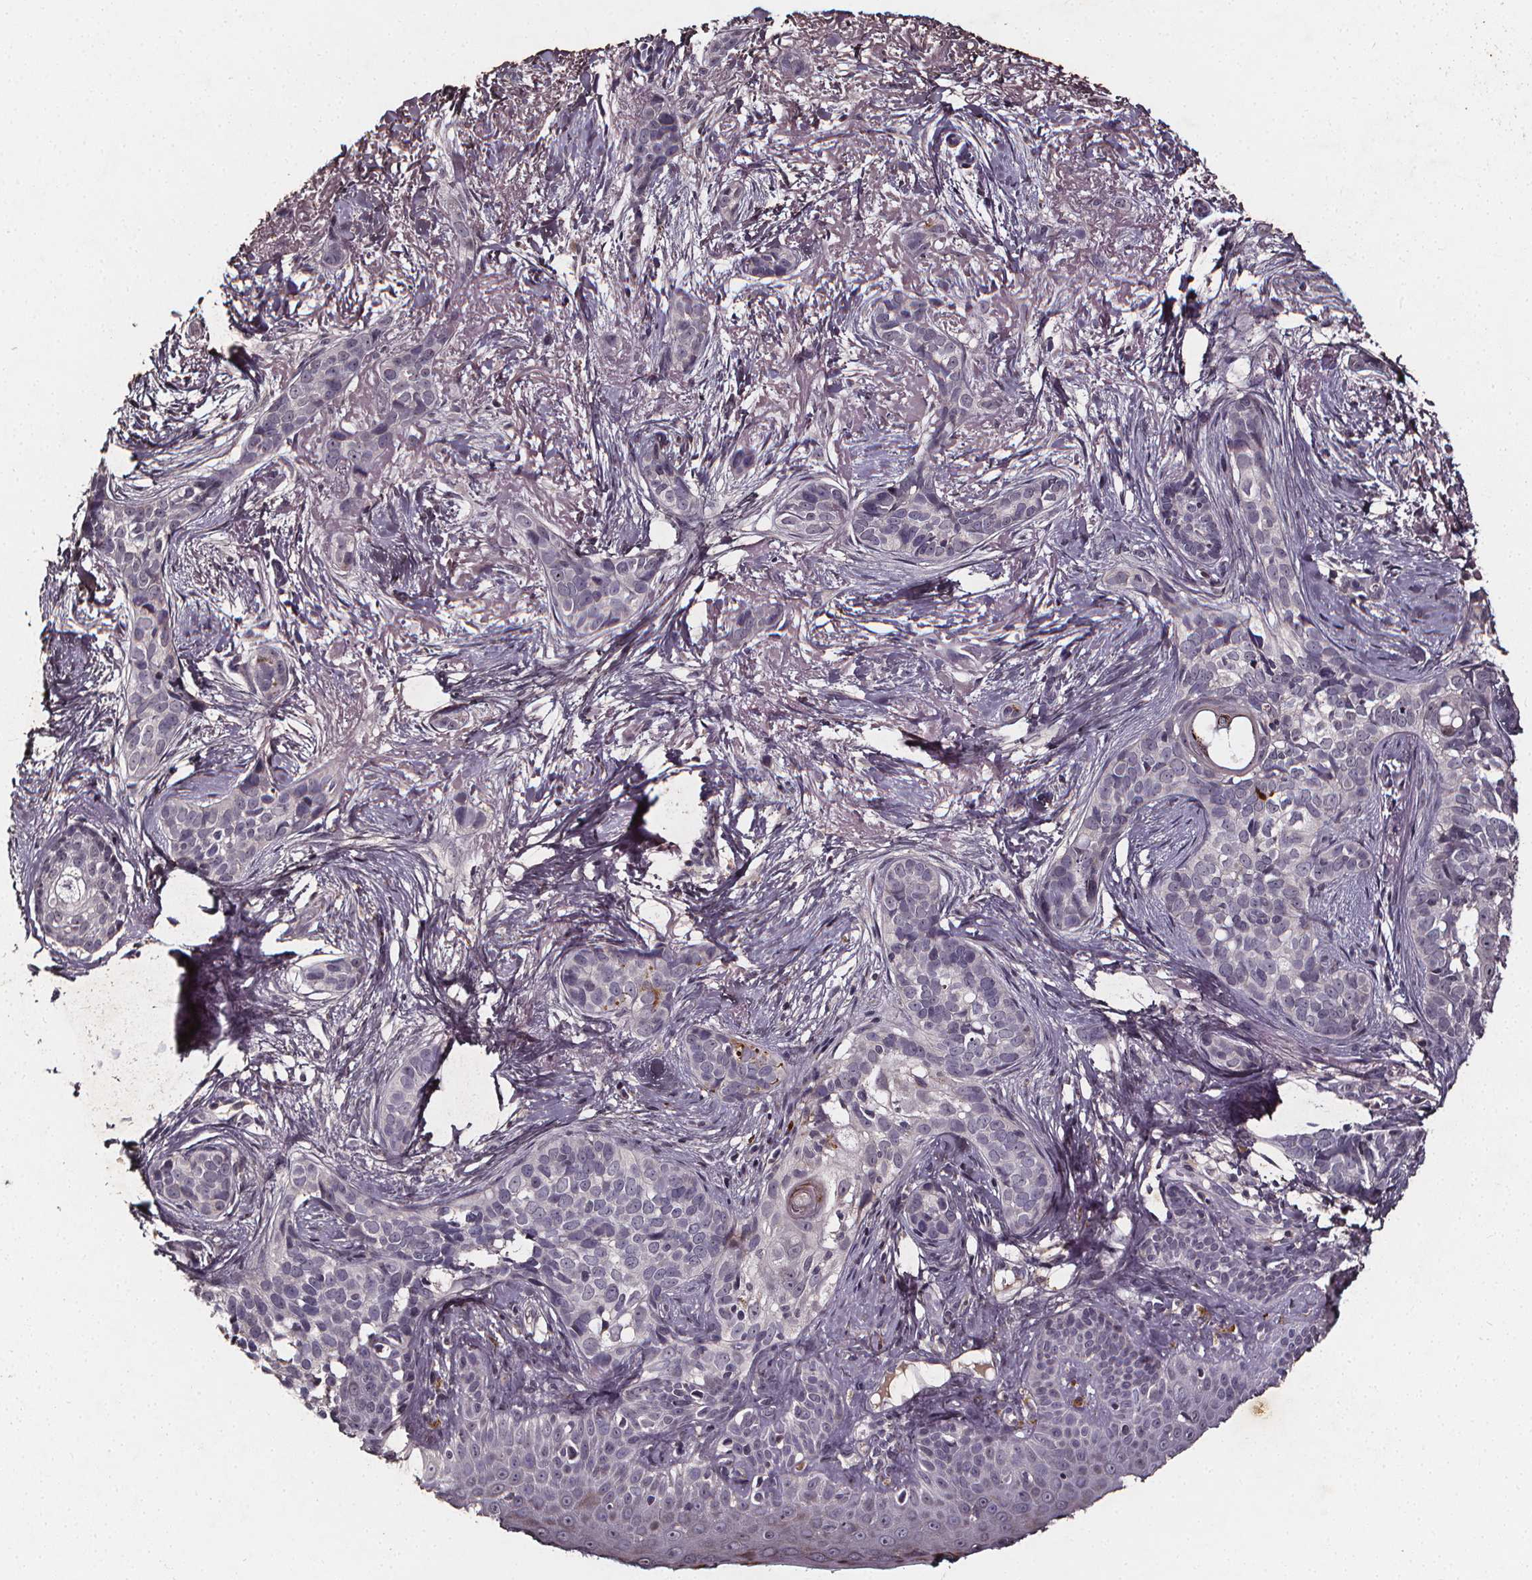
{"staining": {"intensity": "negative", "quantity": "none", "location": "none"}, "tissue": "skin cancer", "cell_type": "Tumor cells", "image_type": "cancer", "snomed": [{"axis": "morphology", "description": "Basal cell carcinoma"}, {"axis": "topography", "description": "Skin"}], "caption": "Basal cell carcinoma (skin) was stained to show a protein in brown. There is no significant expression in tumor cells.", "gene": "SPAG8", "patient": {"sex": "male", "age": 87}}